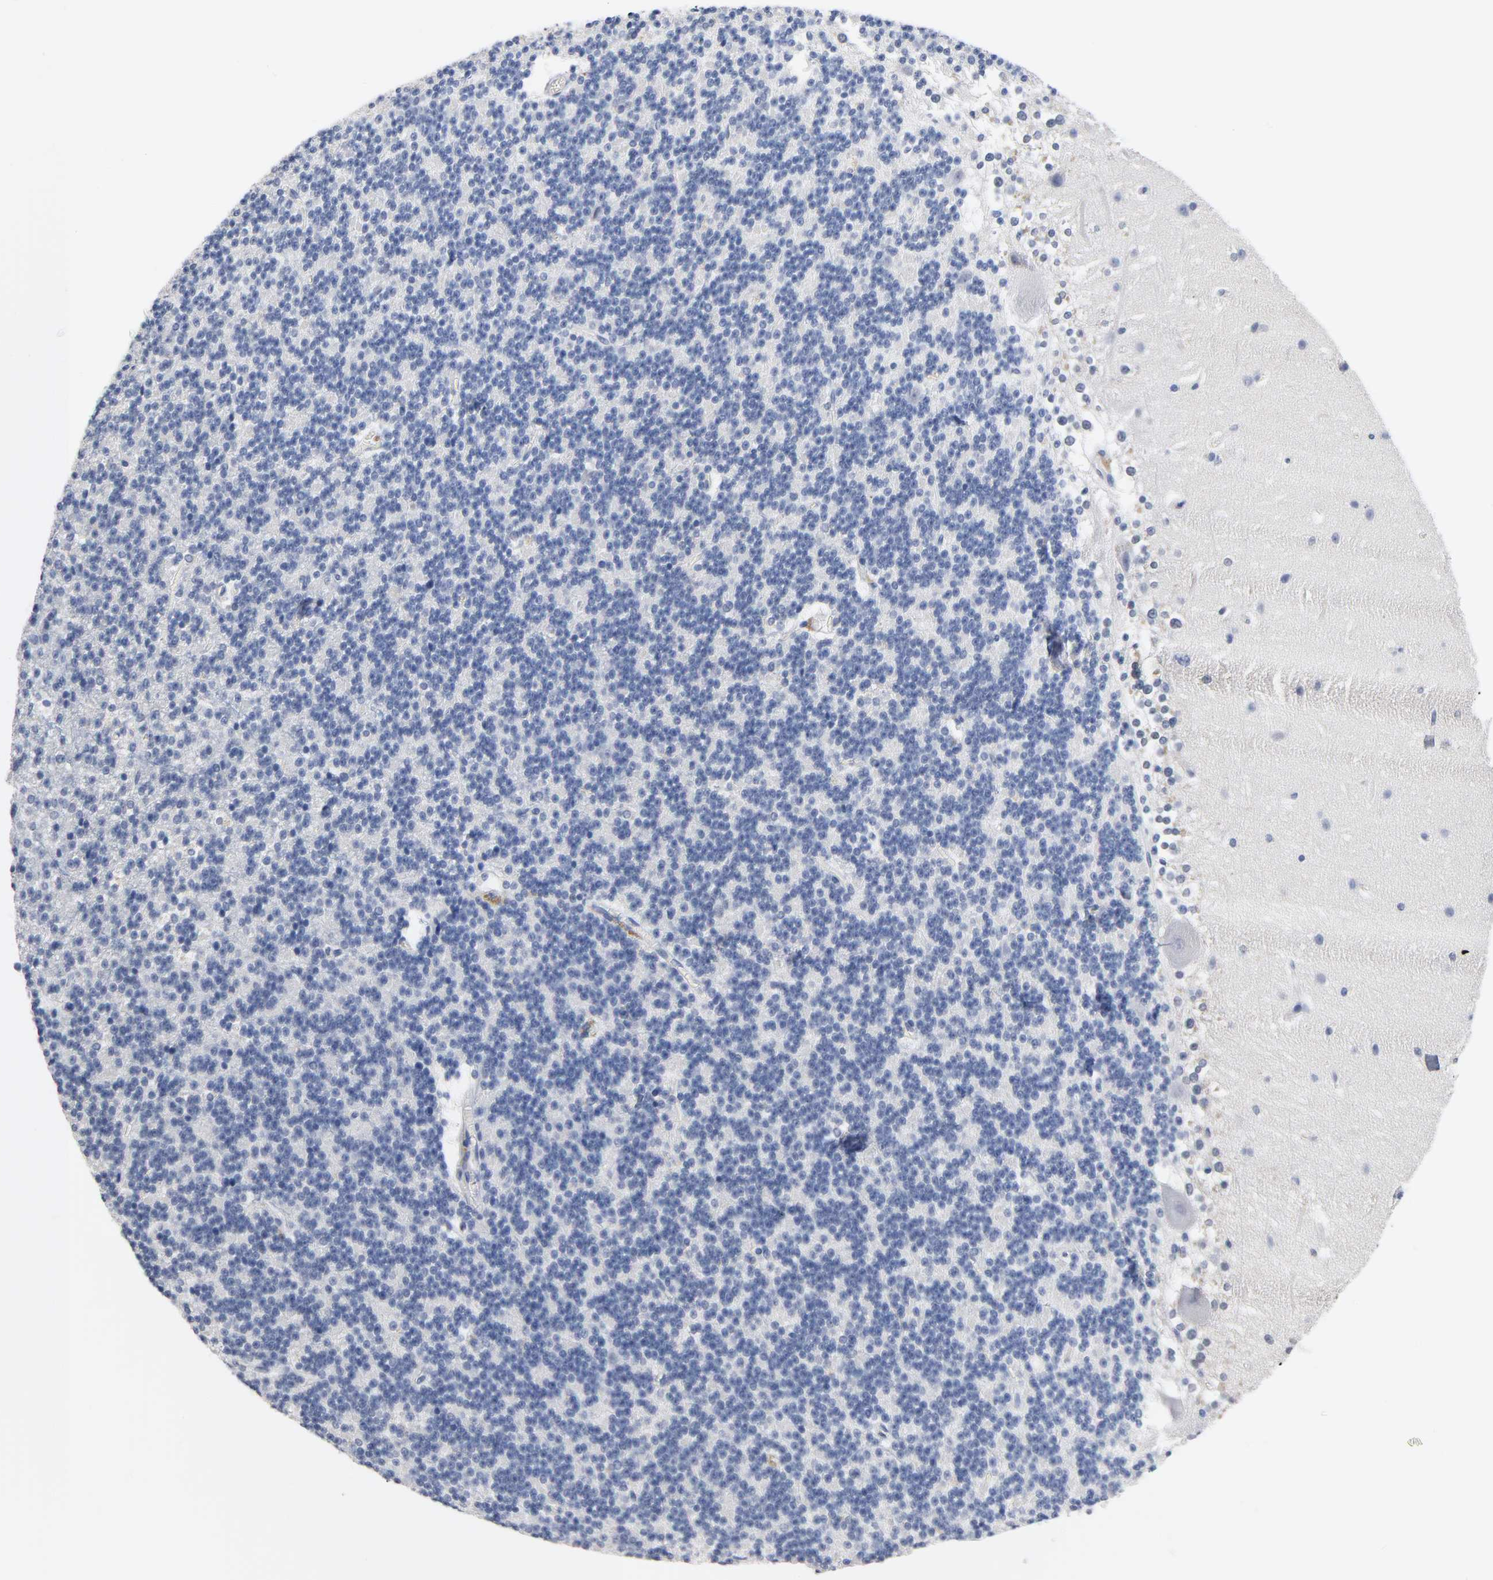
{"staining": {"intensity": "negative", "quantity": "none", "location": "none"}, "tissue": "cerebellum", "cell_type": "Cells in granular layer", "image_type": "normal", "snomed": [{"axis": "morphology", "description": "Normal tissue, NOS"}, {"axis": "topography", "description": "Cerebellum"}], "caption": "This is an immunohistochemistry (IHC) micrograph of unremarkable human cerebellum. There is no expression in cells in granular layer.", "gene": "NFATC1", "patient": {"sex": "female", "age": 19}}